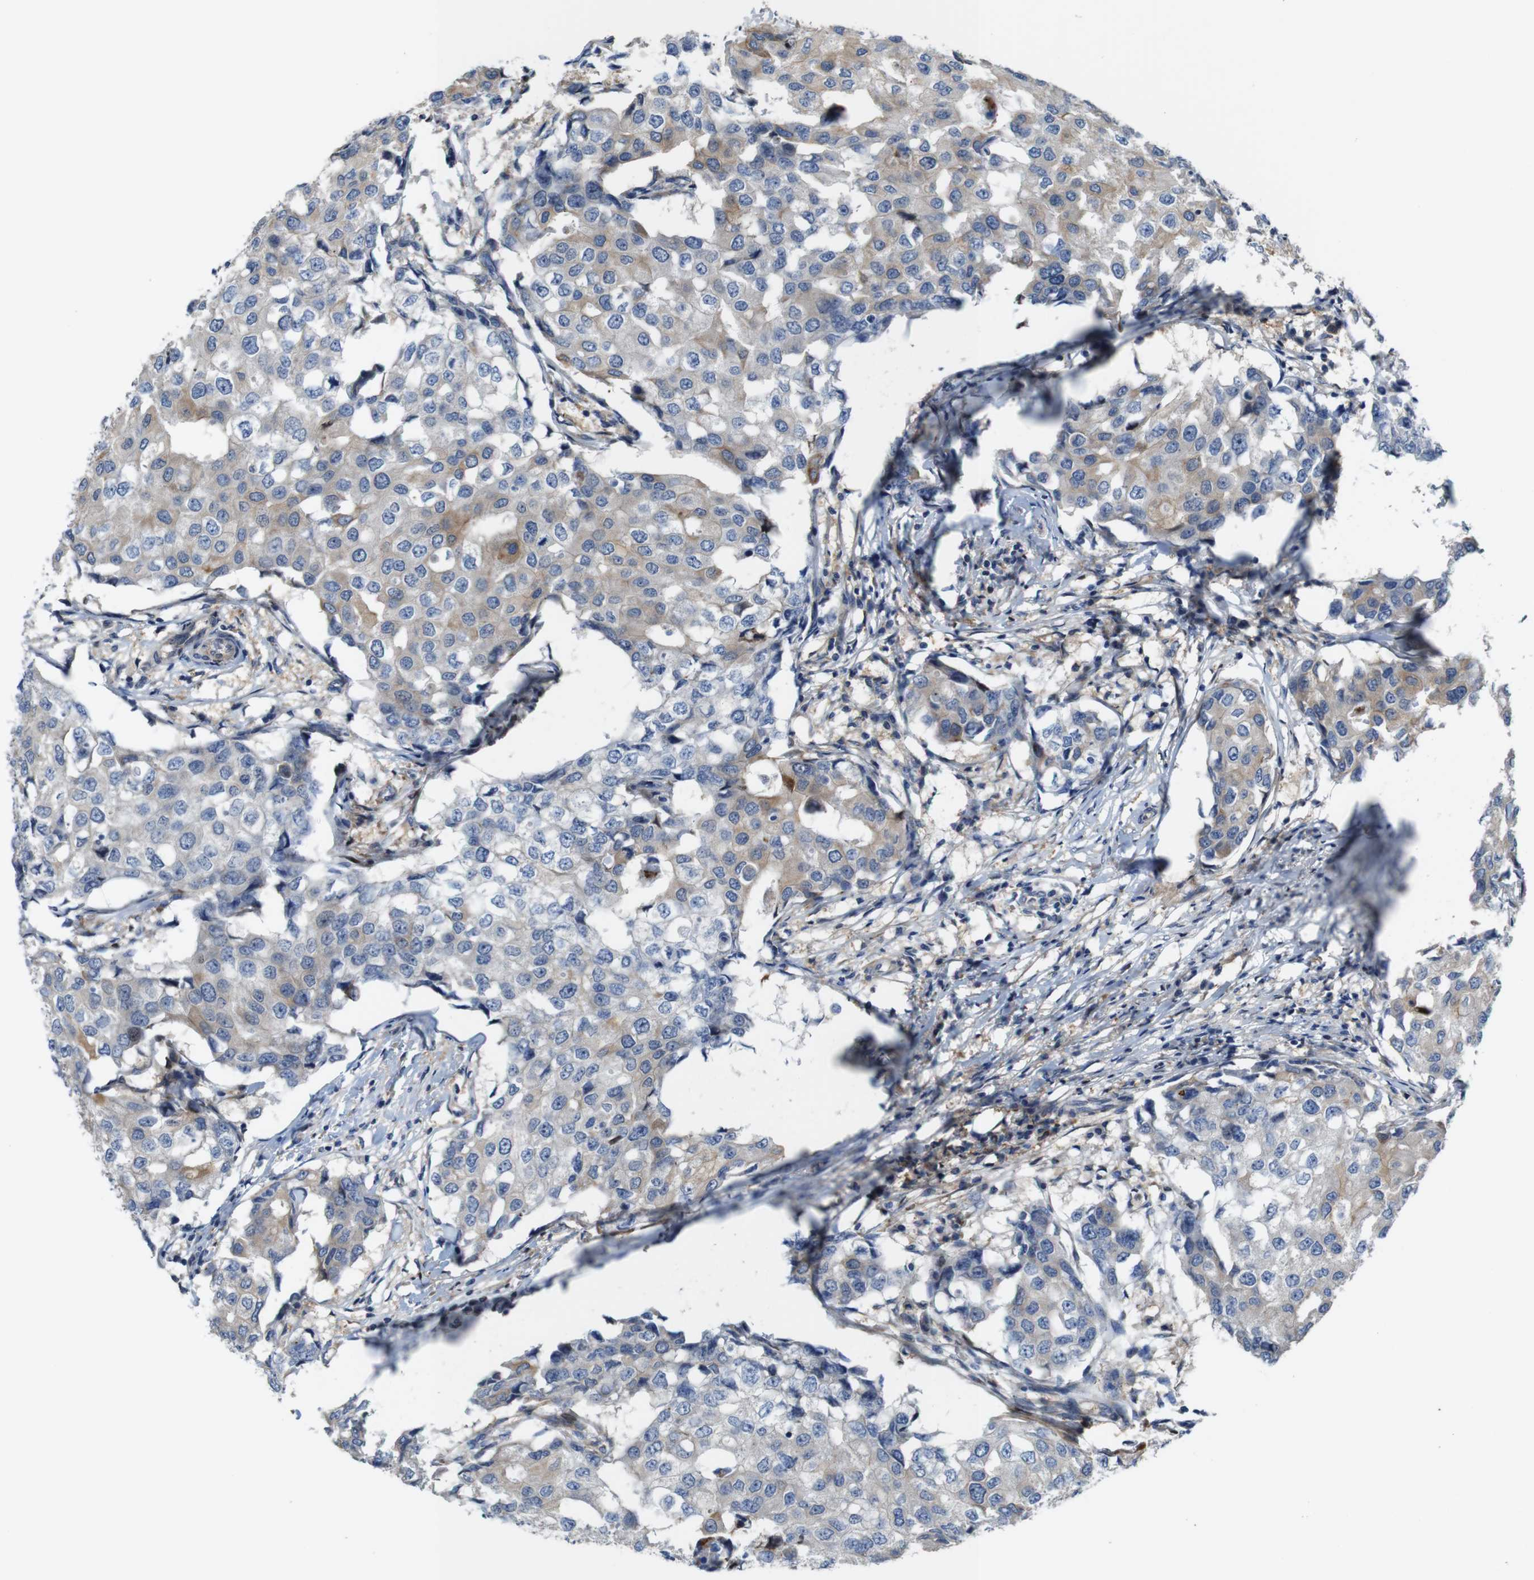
{"staining": {"intensity": "weak", "quantity": ">75%", "location": "cytoplasmic/membranous"}, "tissue": "breast cancer", "cell_type": "Tumor cells", "image_type": "cancer", "snomed": [{"axis": "morphology", "description": "Duct carcinoma"}, {"axis": "topography", "description": "Breast"}], "caption": "Weak cytoplasmic/membranous protein expression is appreciated in approximately >75% of tumor cells in breast cancer (invasive ductal carcinoma).", "gene": "PCOLCE2", "patient": {"sex": "female", "age": 27}}